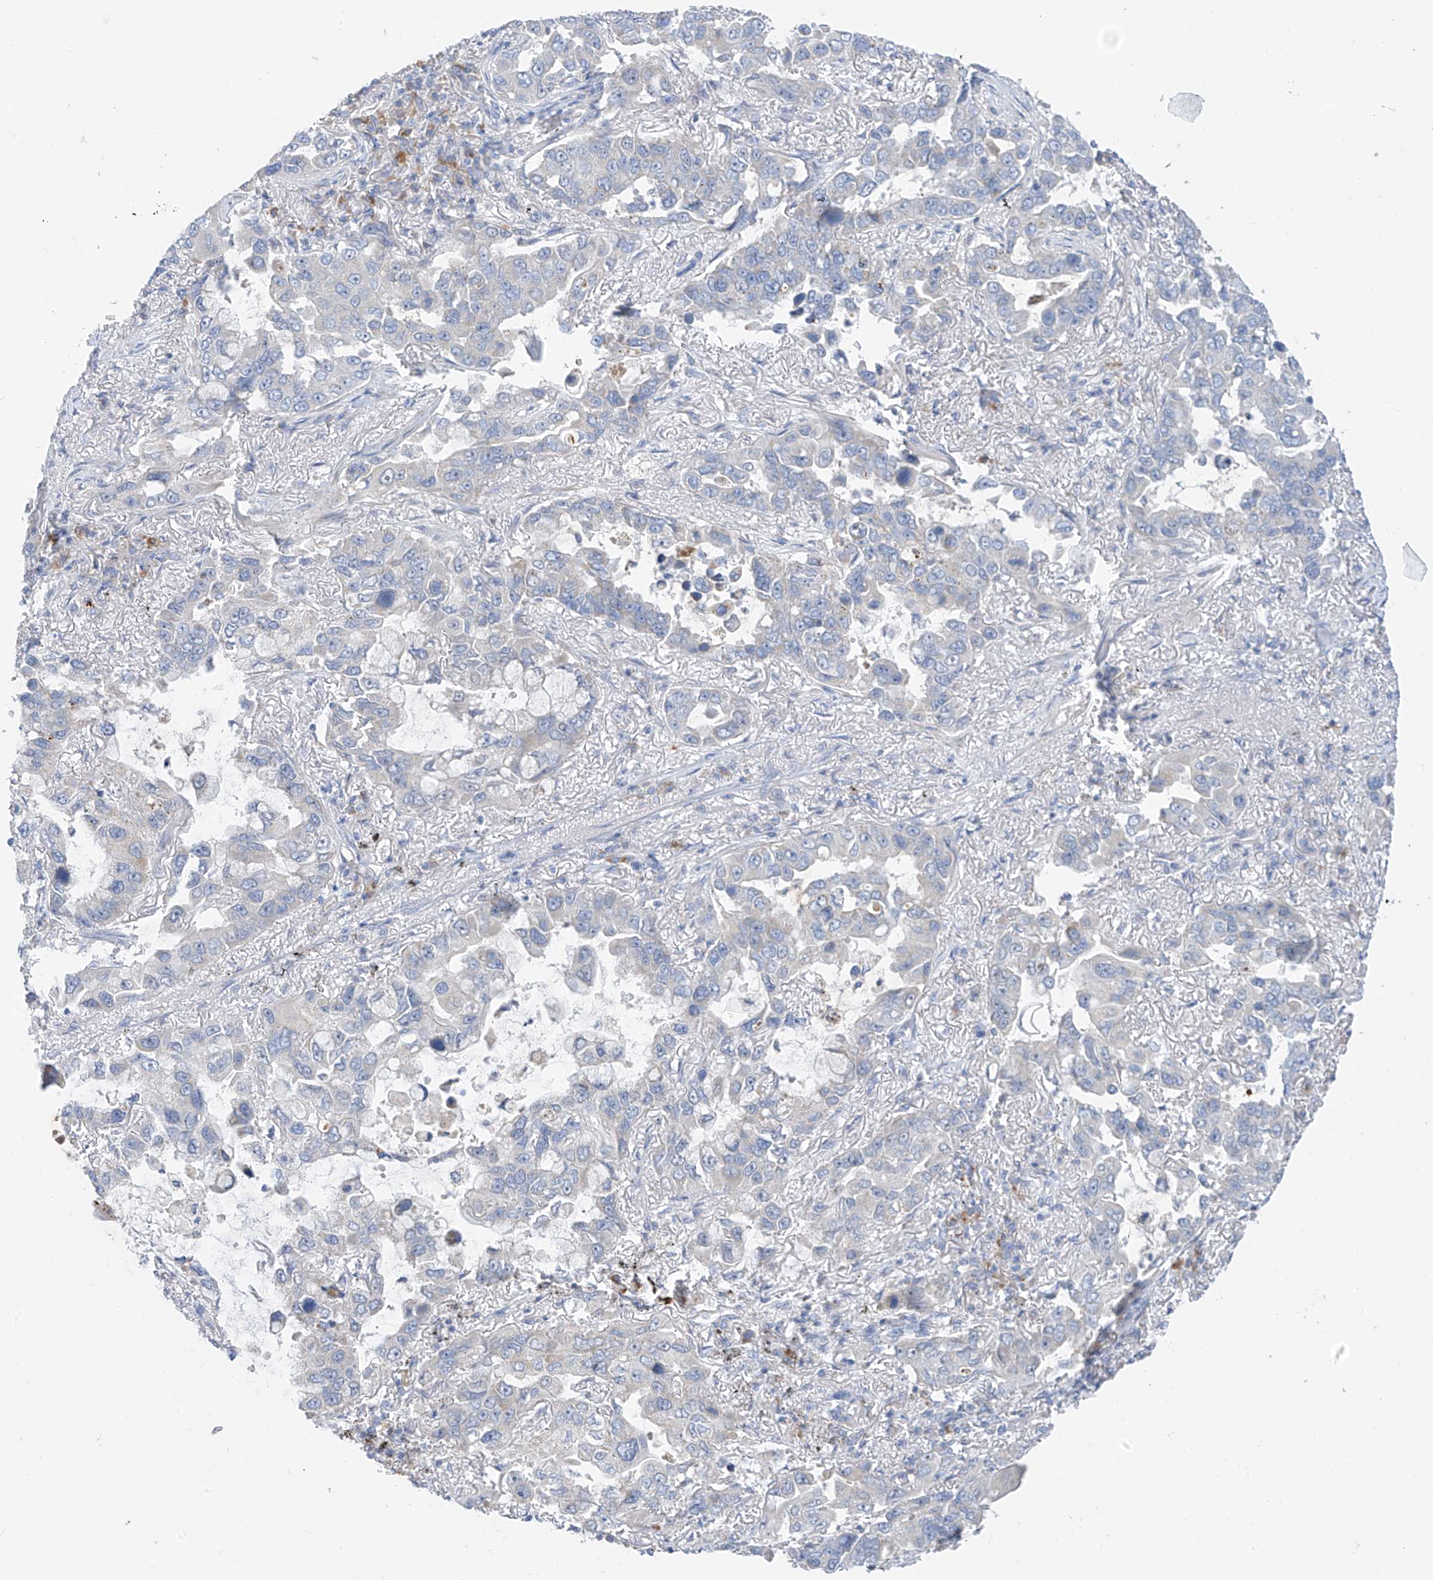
{"staining": {"intensity": "negative", "quantity": "none", "location": "none"}, "tissue": "lung cancer", "cell_type": "Tumor cells", "image_type": "cancer", "snomed": [{"axis": "morphology", "description": "Adenocarcinoma, NOS"}, {"axis": "topography", "description": "Lung"}], "caption": "Micrograph shows no protein staining in tumor cells of lung adenocarcinoma tissue. (DAB (3,3'-diaminobenzidine) immunohistochemistry visualized using brightfield microscopy, high magnification).", "gene": "ZNF404", "patient": {"sex": "male", "age": 64}}